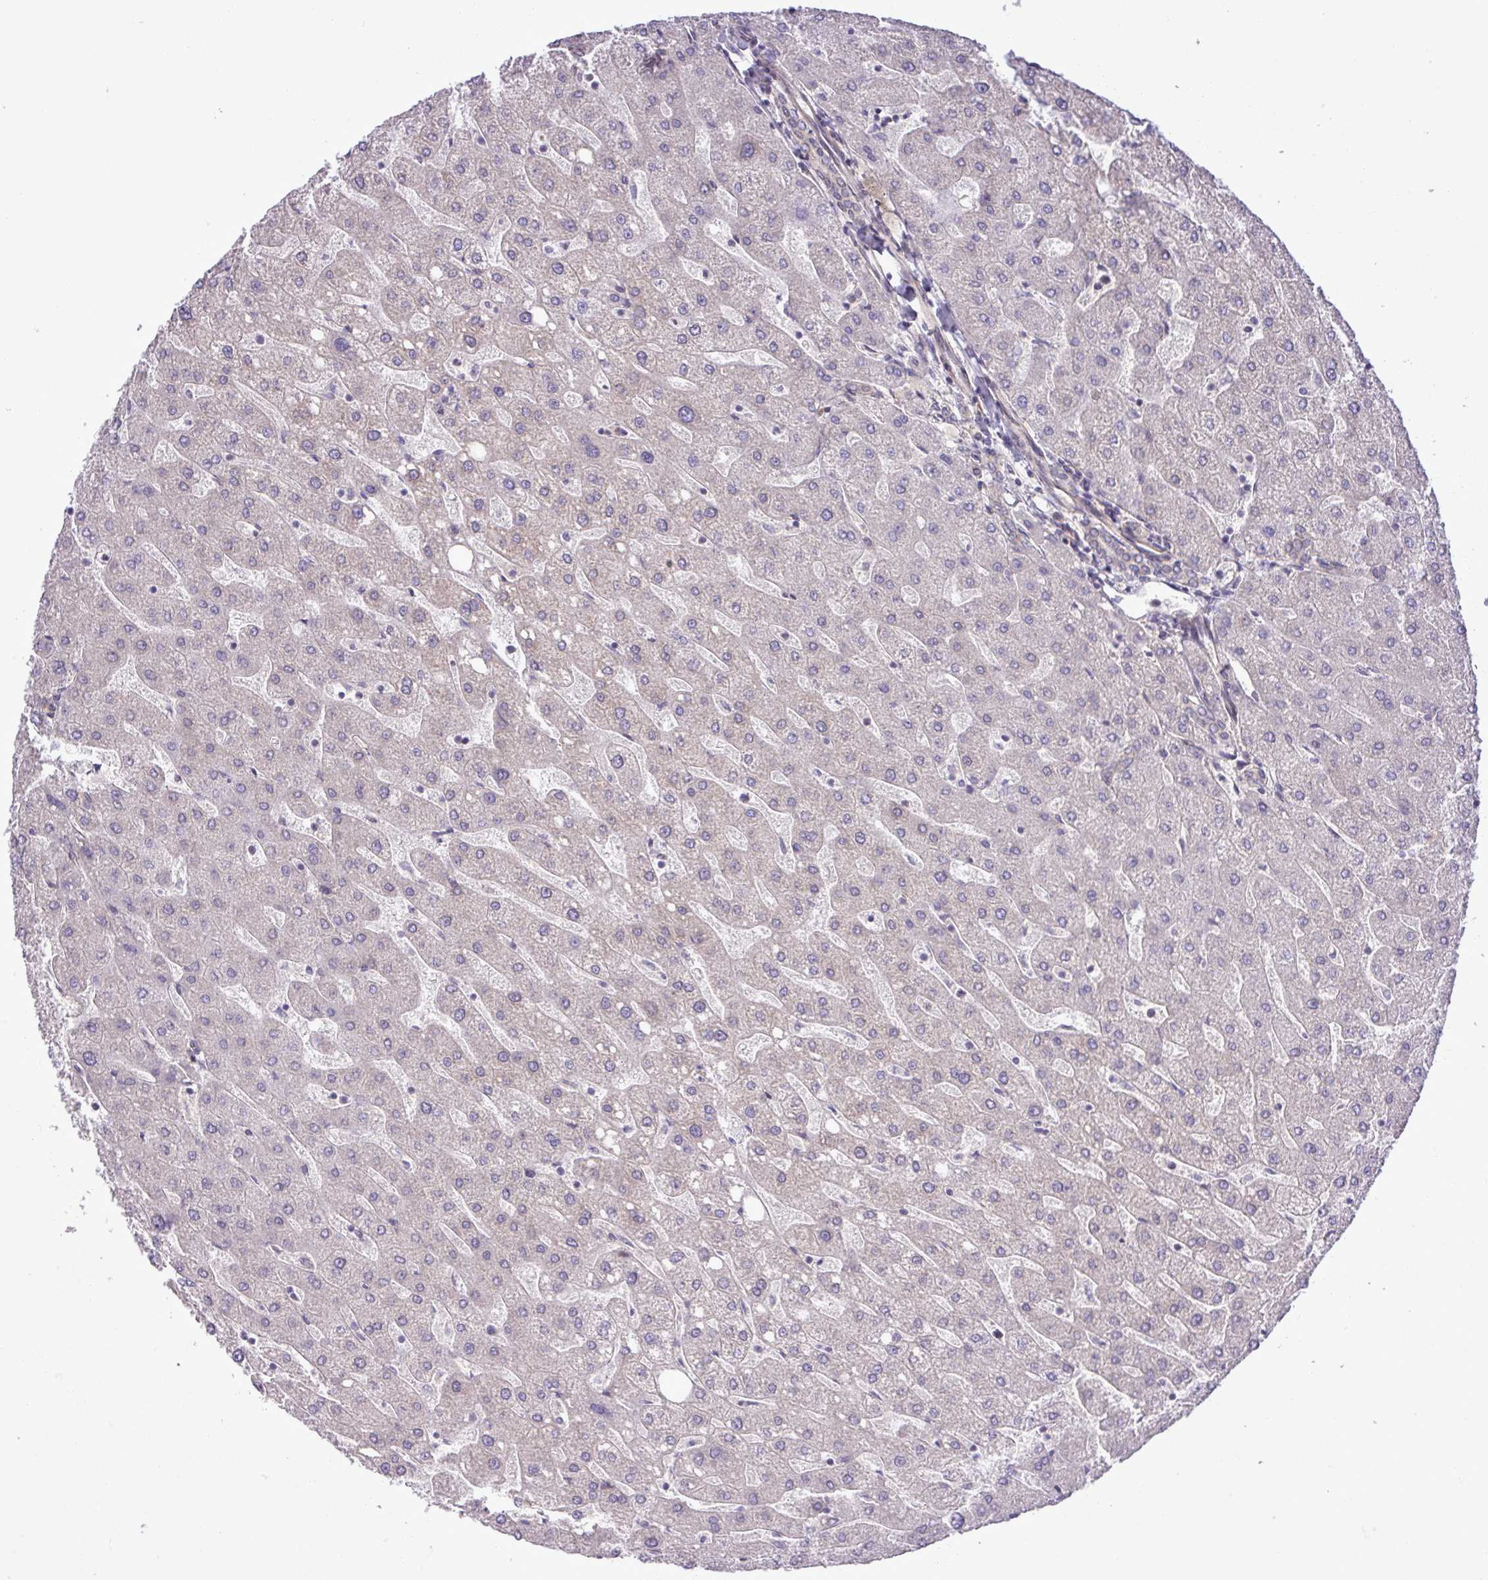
{"staining": {"intensity": "negative", "quantity": "none", "location": "none"}, "tissue": "liver", "cell_type": "Cholangiocytes", "image_type": "normal", "snomed": [{"axis": "morphology", "description": "Normal tissue, NOS"}, {"axis": "topography", "description": "Liver"}], "caption": "A histopathology image of liver stained for a protein reveals no brown staining in cholangiocytes. Brightfield microscopy of immunohistochemistry (IHC) stained with DAB (3,3'-diaminobenzidine) (brown) and hematoxylin (blue), captured at high magnification.", "gene": "FAM222B", "patient": {"sex": "male", "age": 67}}